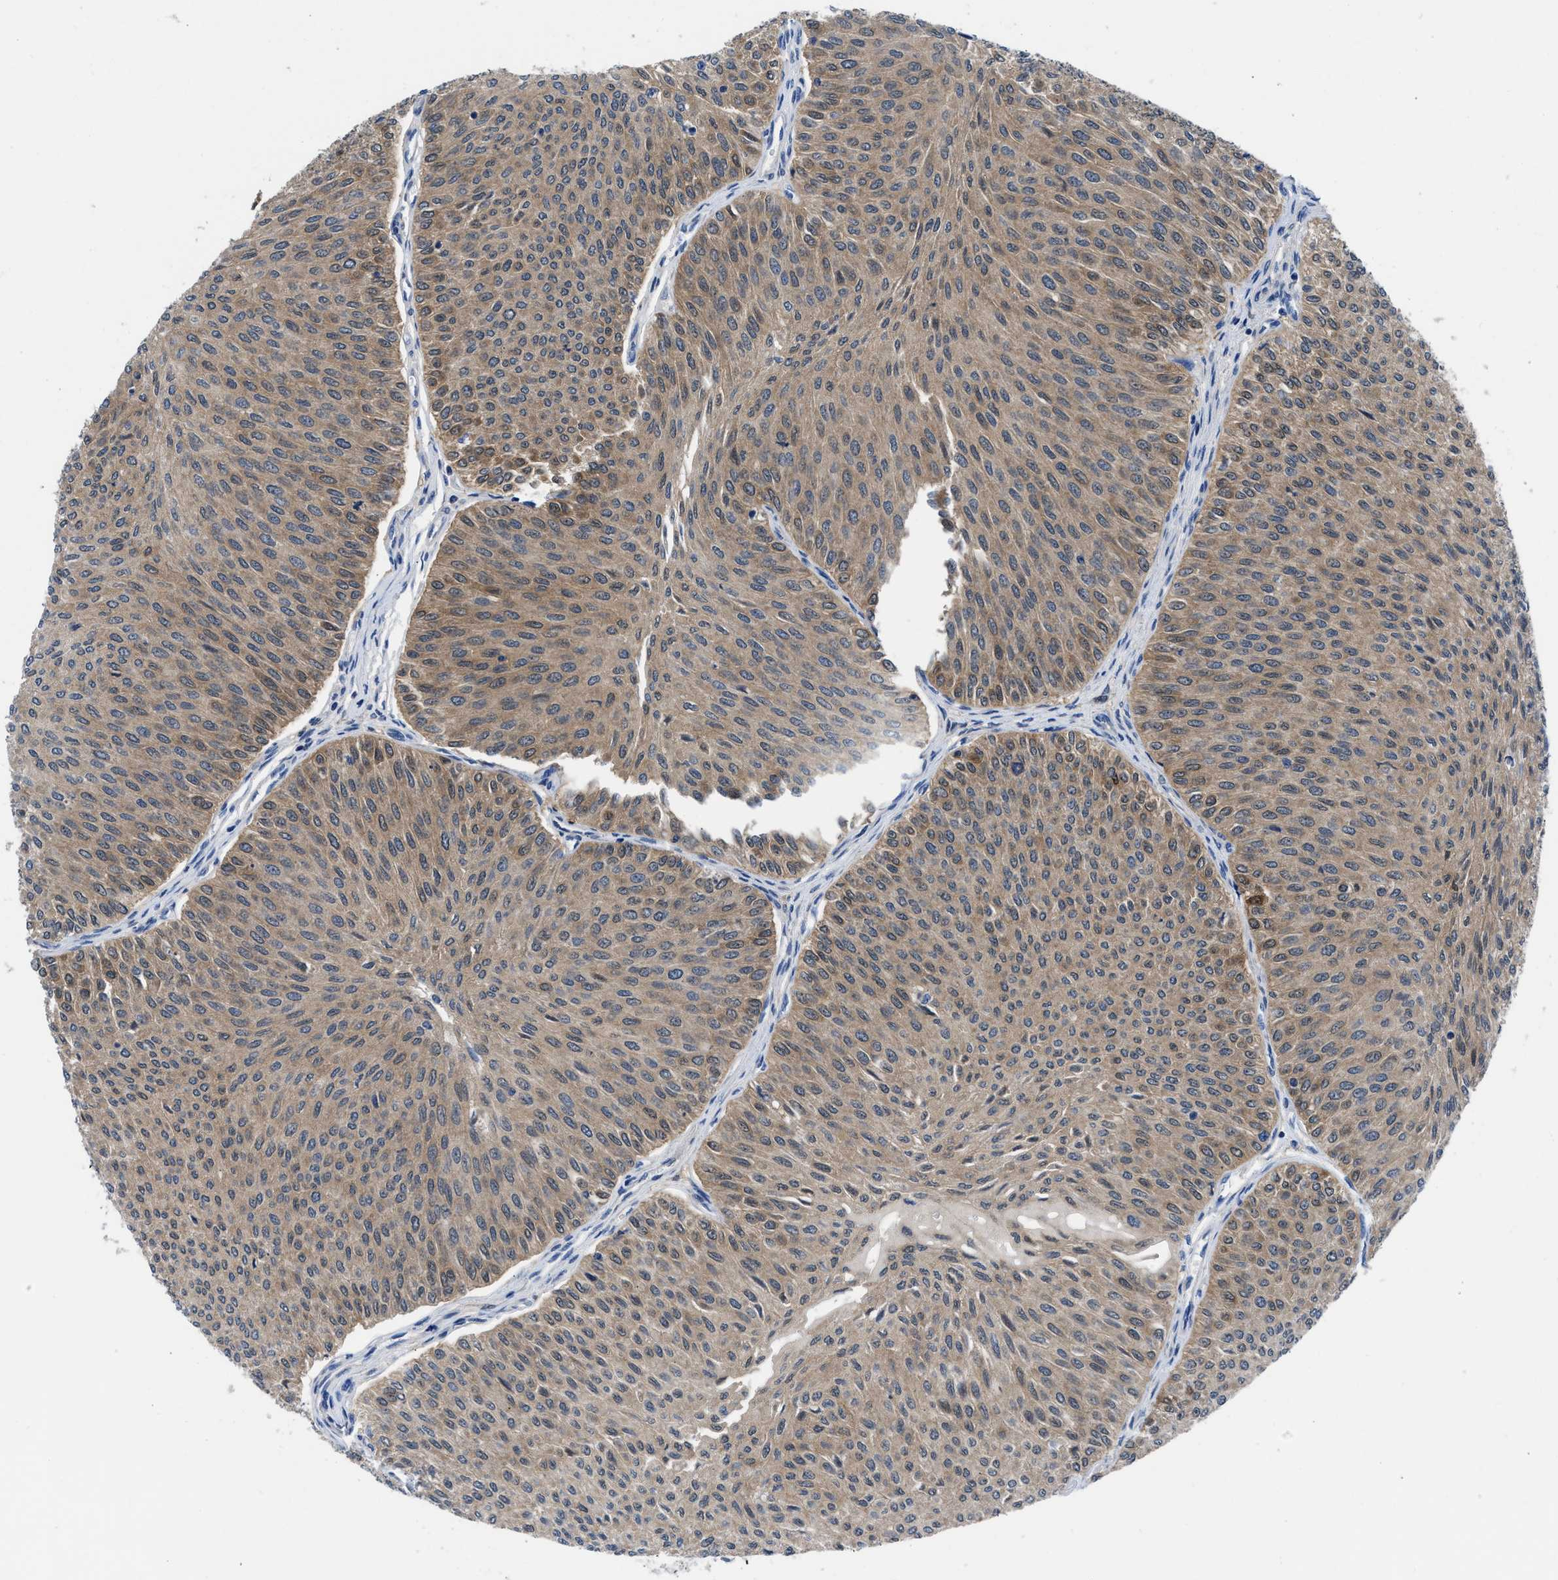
{"staining": {"intensity": "weak", "quantity": ">75%", "location": "cytoplasmic/membranous"}, "tissue": "urothelial cancer", "cell_type": "Tumor cells", "image_type": "cancer", "snomed": [{"axis": "morphology", "description": "Urothelial carcinoma, Low grade"}, {"axis": "topography", "description": "Urinary bladder"}], "caption": "Immunohistochemistry histopathology image of human urothelial carcinoma (low-grade) stained for a protein (brown), which reveals low levels of weak cytoplasmic/membranous positivity in about >75% of tumor cells.", "gene": "CBR1", "patient": {"sex": "male", "age": 78}}